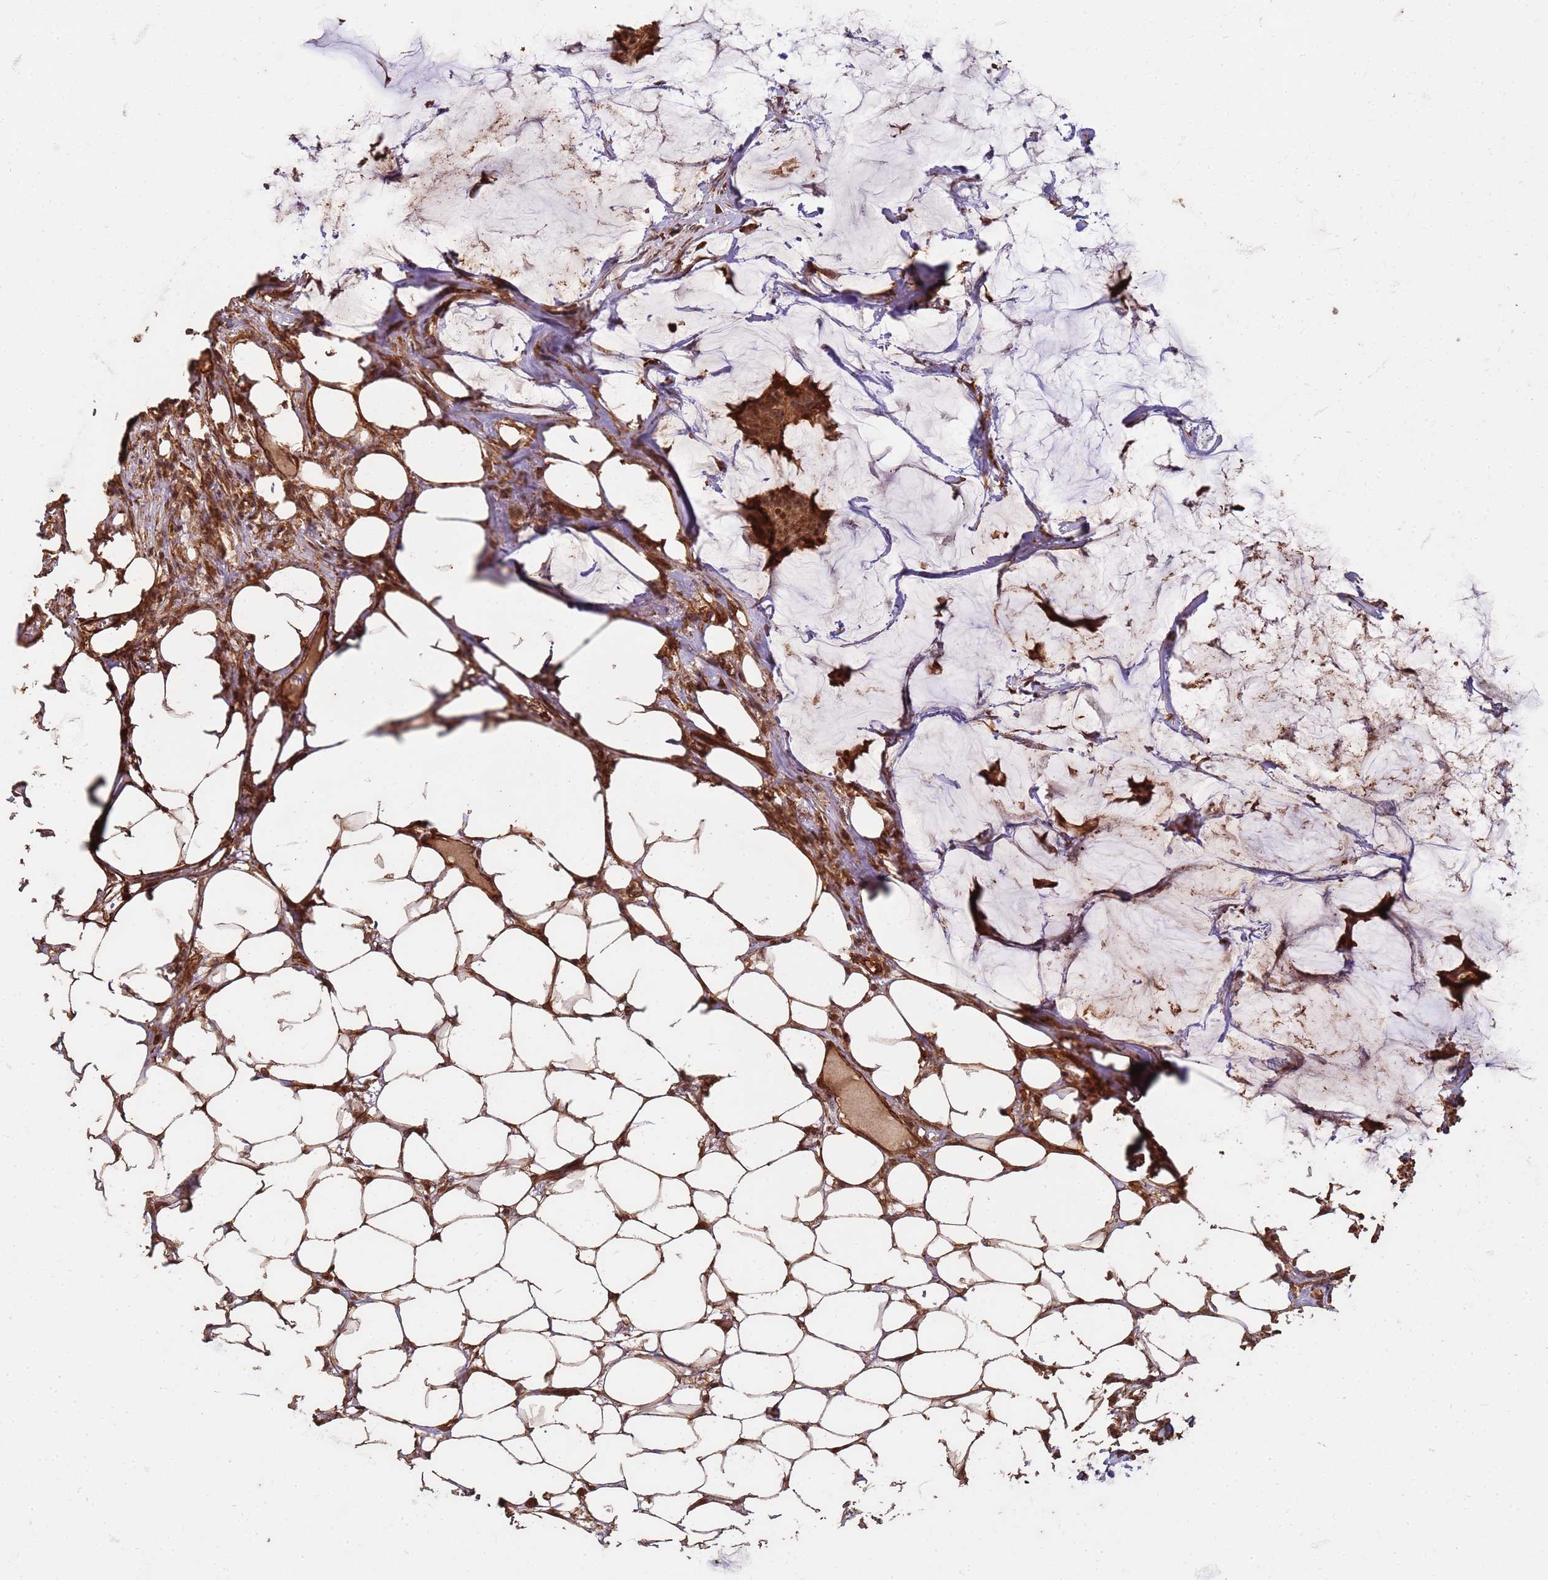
{"staining": {"intensity": "moderate", "quantity": ">75%", "location": "cytoplasmic/membranous,nuclear"}, "tissue": "breast cancer", "cell_type": "Tumor cells", "image_type": "cancer", "snomed": [{"axis": "morphology", "description": "Duct carcinoma"}, {"axis": "topography", "description": "Breast"}], "caption": "A photomicrograph showing moderate cytoplasmic/membranous and nuclear staining in about >75% of tumor cells in breast infiltrating ductal carcinoma, as visualized by brown immunohistochemical staining.", "gene": "KIF26A", "patient": {"sex": "female", "age": 93}}